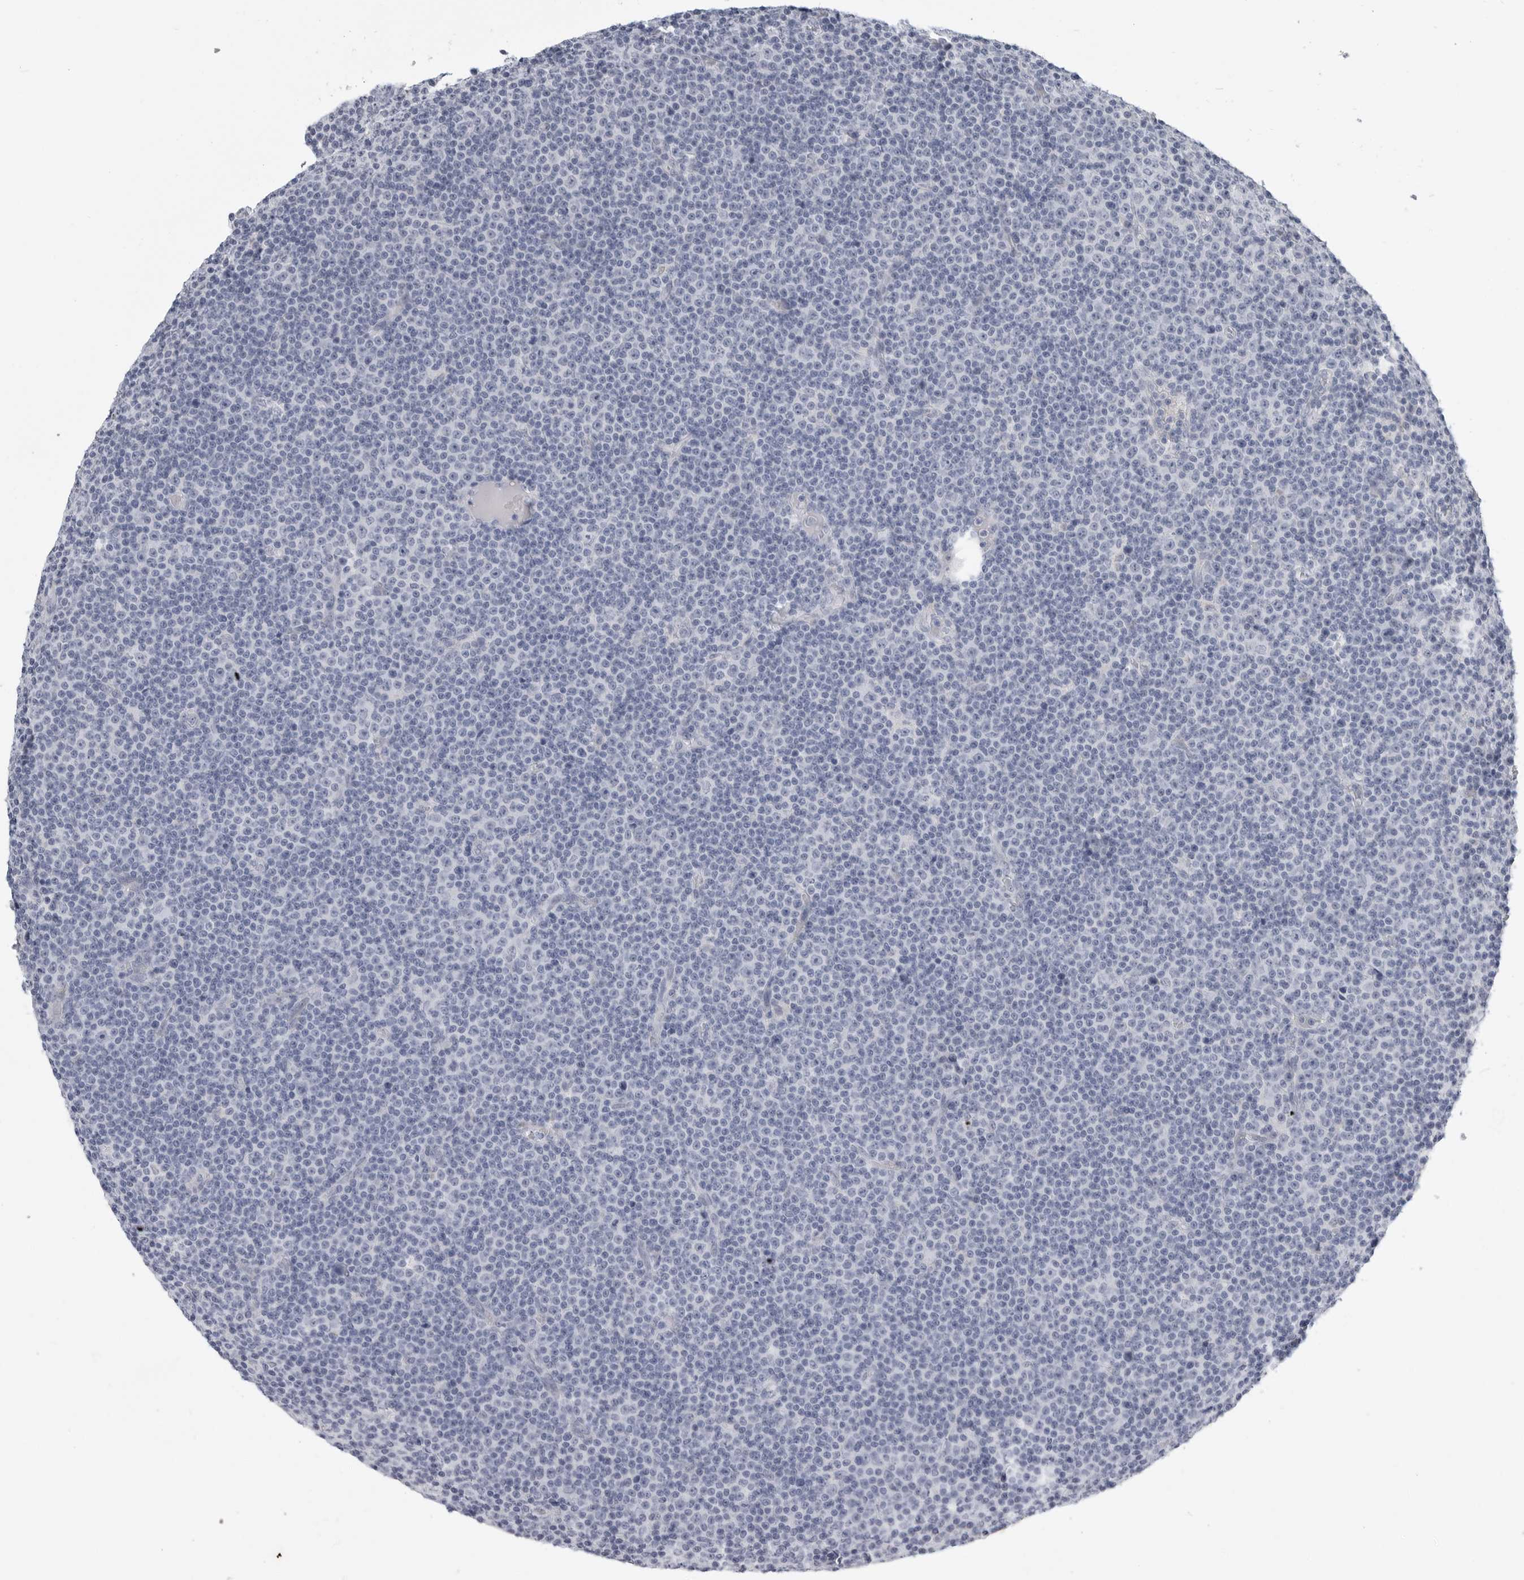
{"staining": {"intensity": "negative", "quantity": "none", "location": "none"}, "tissue": "lymphoma", "cell_type": "Tumor cells", "image_type": "cancer", "snomed": [{"axis": "morphology", "description": "Malignant lymphoma, non-Hodgkin's type, Low grade"}, {"axis": "topography", "description": "Lymph node"}], "caption": "DAB (3,3'-diaminobenzidine) immunohistochemical staining of low-grade malignant lymphoma, non-Hodgkin's type demonstrates no significant staining in tumor cells. Nuclei are stained in blue.", "gene": "PLN", "patient": {"sex": "female", "age": 67}}